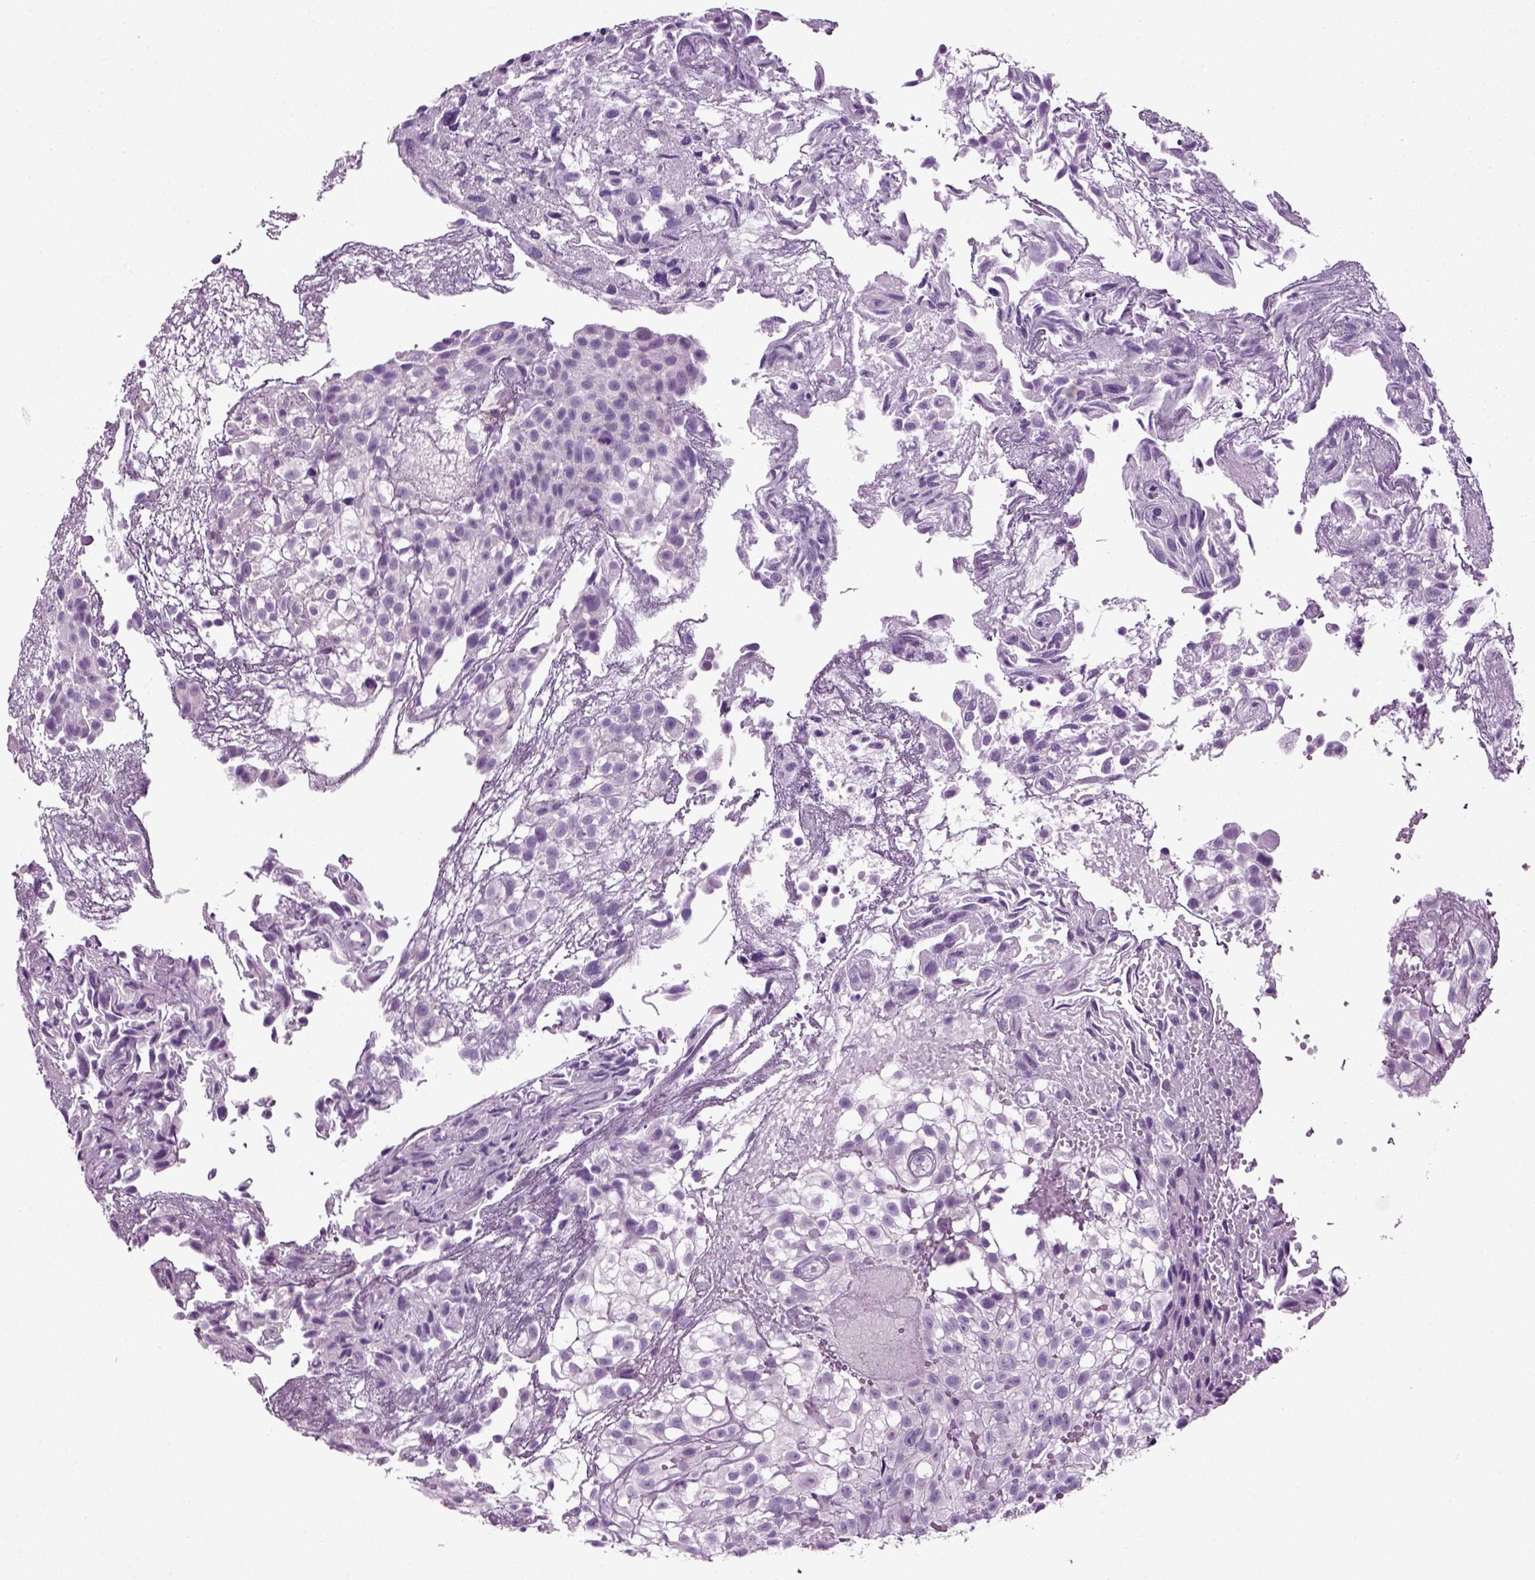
{"staining": {"intensity": "negative", "quantity": "none", "location": "none"}, "tissue": "urothelial cancer", "cell_type": "Tumor cells", "image_type": "cancer", "snomed": [{"axis": "morphology", "description": "Urothelial carcinoma, High grade"}, {"axis": "topography", "description": "Urinary bladder"}], "caption": "High magnification brightfield microscopy of high-grade urothelial carcinoma stained with DAB (brown) and counterstained with hematoxylin (blue): tumor cells show no significant staining.", "gene": "DNAH10", "patient": {"sex": "male", "age": 56}}